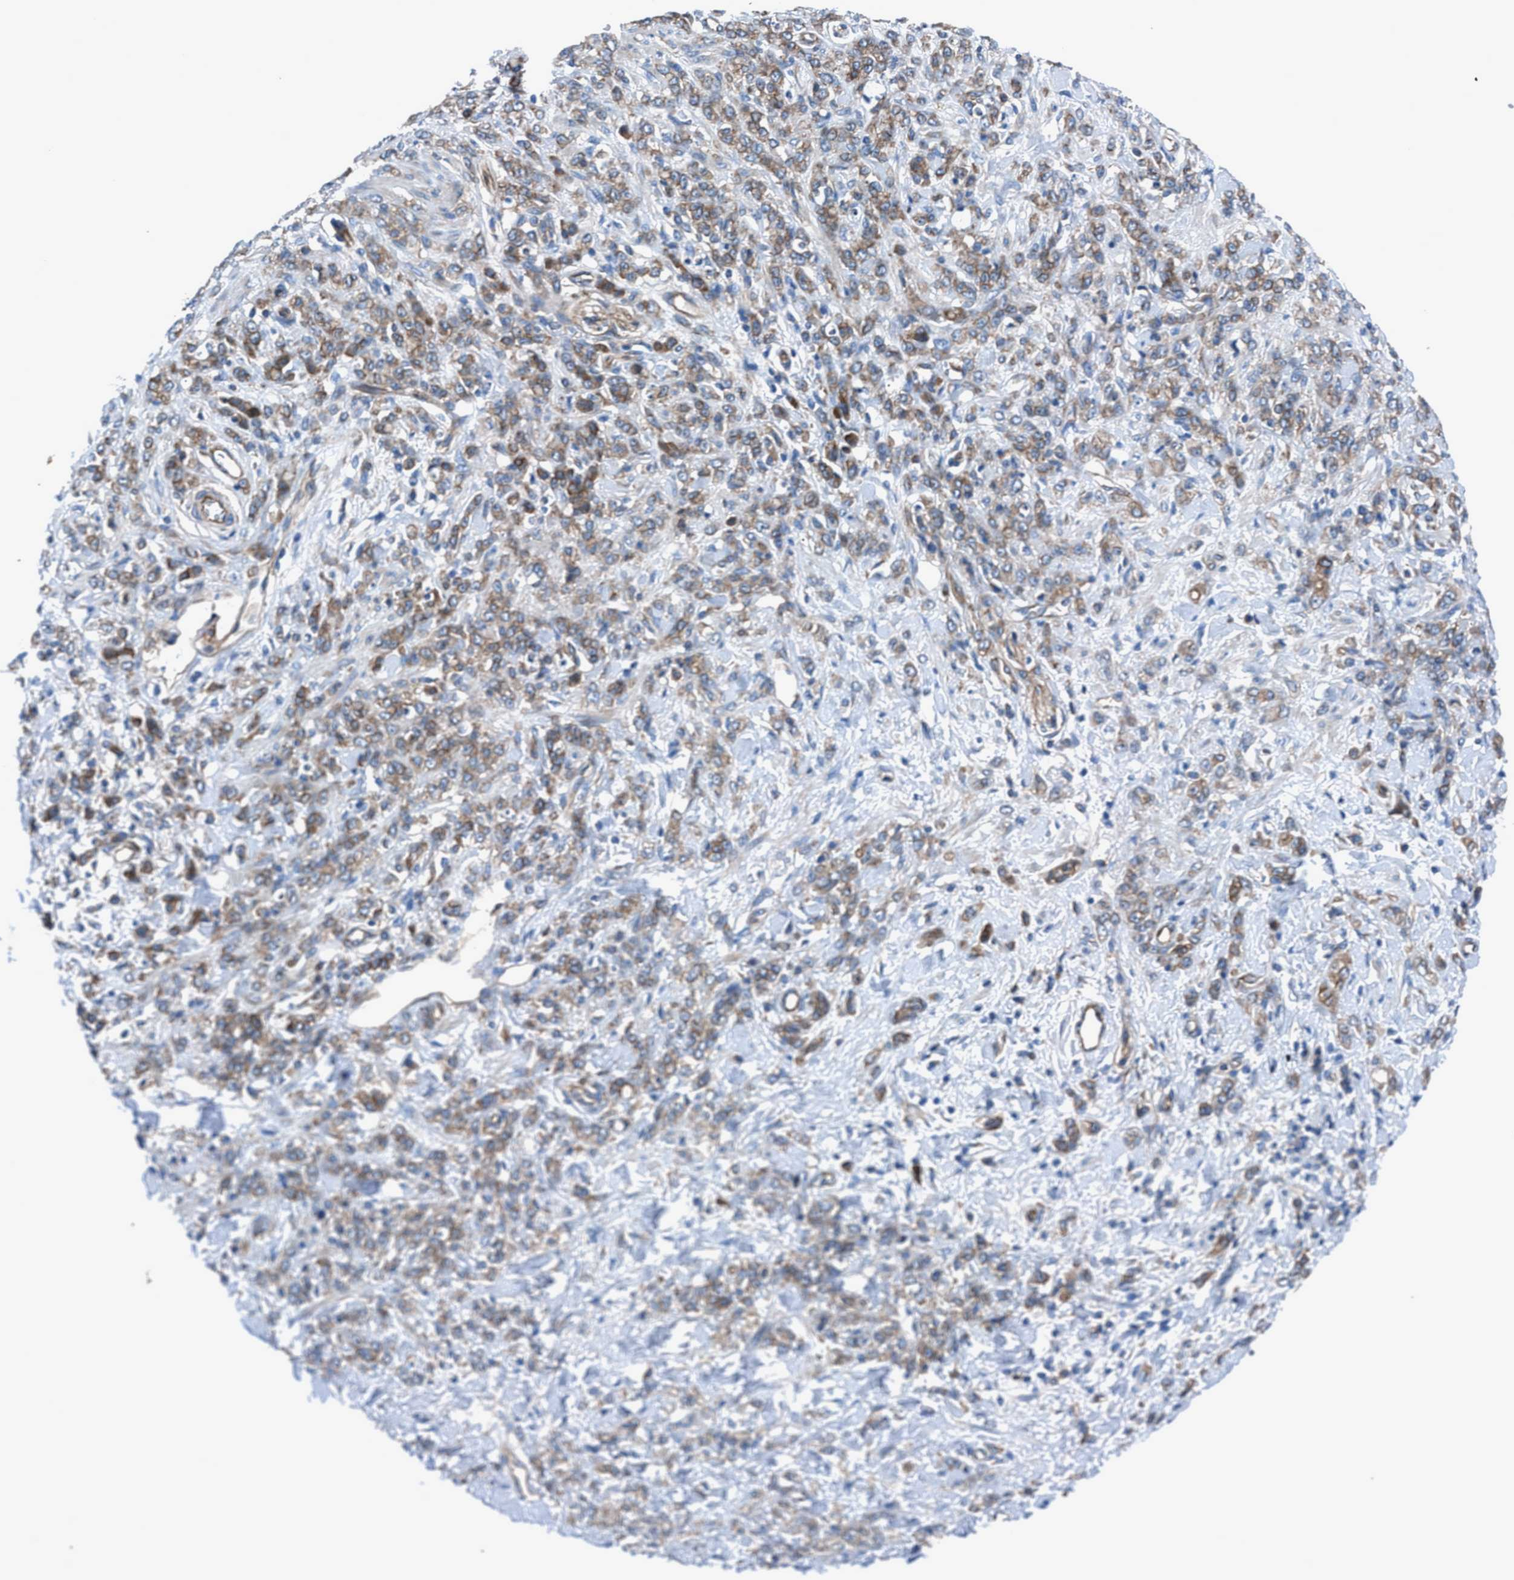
{"staining": {"intensity": "moderate", "quantity": ">75%", "location": "cytoplasmic/membranous"}, "tissue": "stomach cancer", "cell_type": "Tumor cells", "image_type": "cancer", "snomed": [{"axis": "morphology", "description": "Normal tissue, NOS"}, {"axis": "morphology", "description": "Adenocarcinoma, NOS"}, {"axis": "topography", "description": "Stomach"}], "caption": "Adenocarcinoma (stomach) stained with immunohistochemistry (IHC) shows moderate cytoplasmic/membranous expression in approximately >75% of tumor cells.", "gene": "TRIP4", "patient": {"sex": "male", "age": 82}}